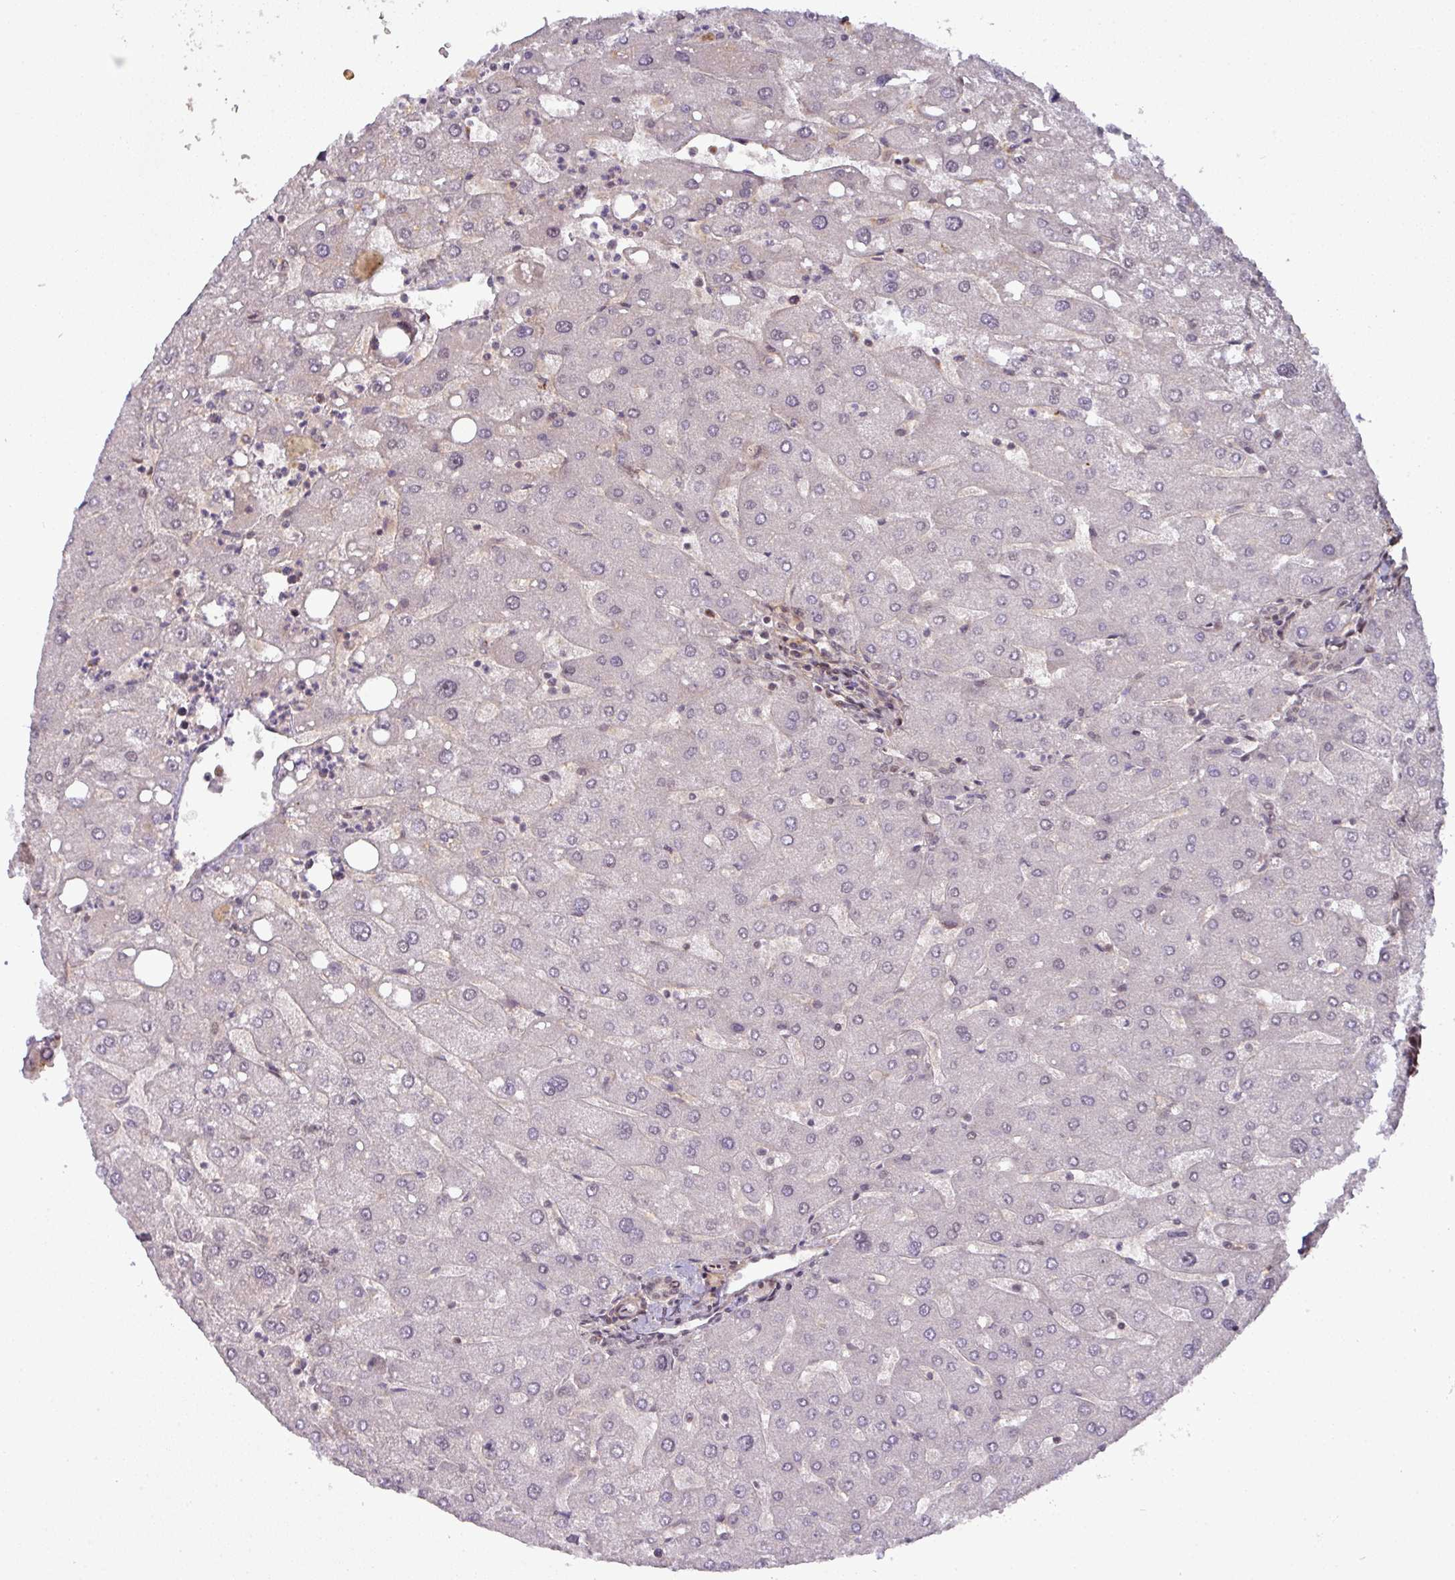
{"staining": {"intensity": "weak", "quantity": "25%-75%", "location": "nuclear"}, "tissue": "liver", "cell_type": "Cholangiocytes", "image_type": "normal", "snomed": [{"axis": "morphology", "description": "Normal tissue, NOS"}, {"axis": "topography", "description": "Liver"}], "caption": "An immunohistochemistry photomicrograph of unremarkable tissue is shown. Protein staining in brown highlights weak nuclear positivity in liver within cholangiocytes.", "gene": "CIC", "patient": {"sex": "male", "age": 67}}